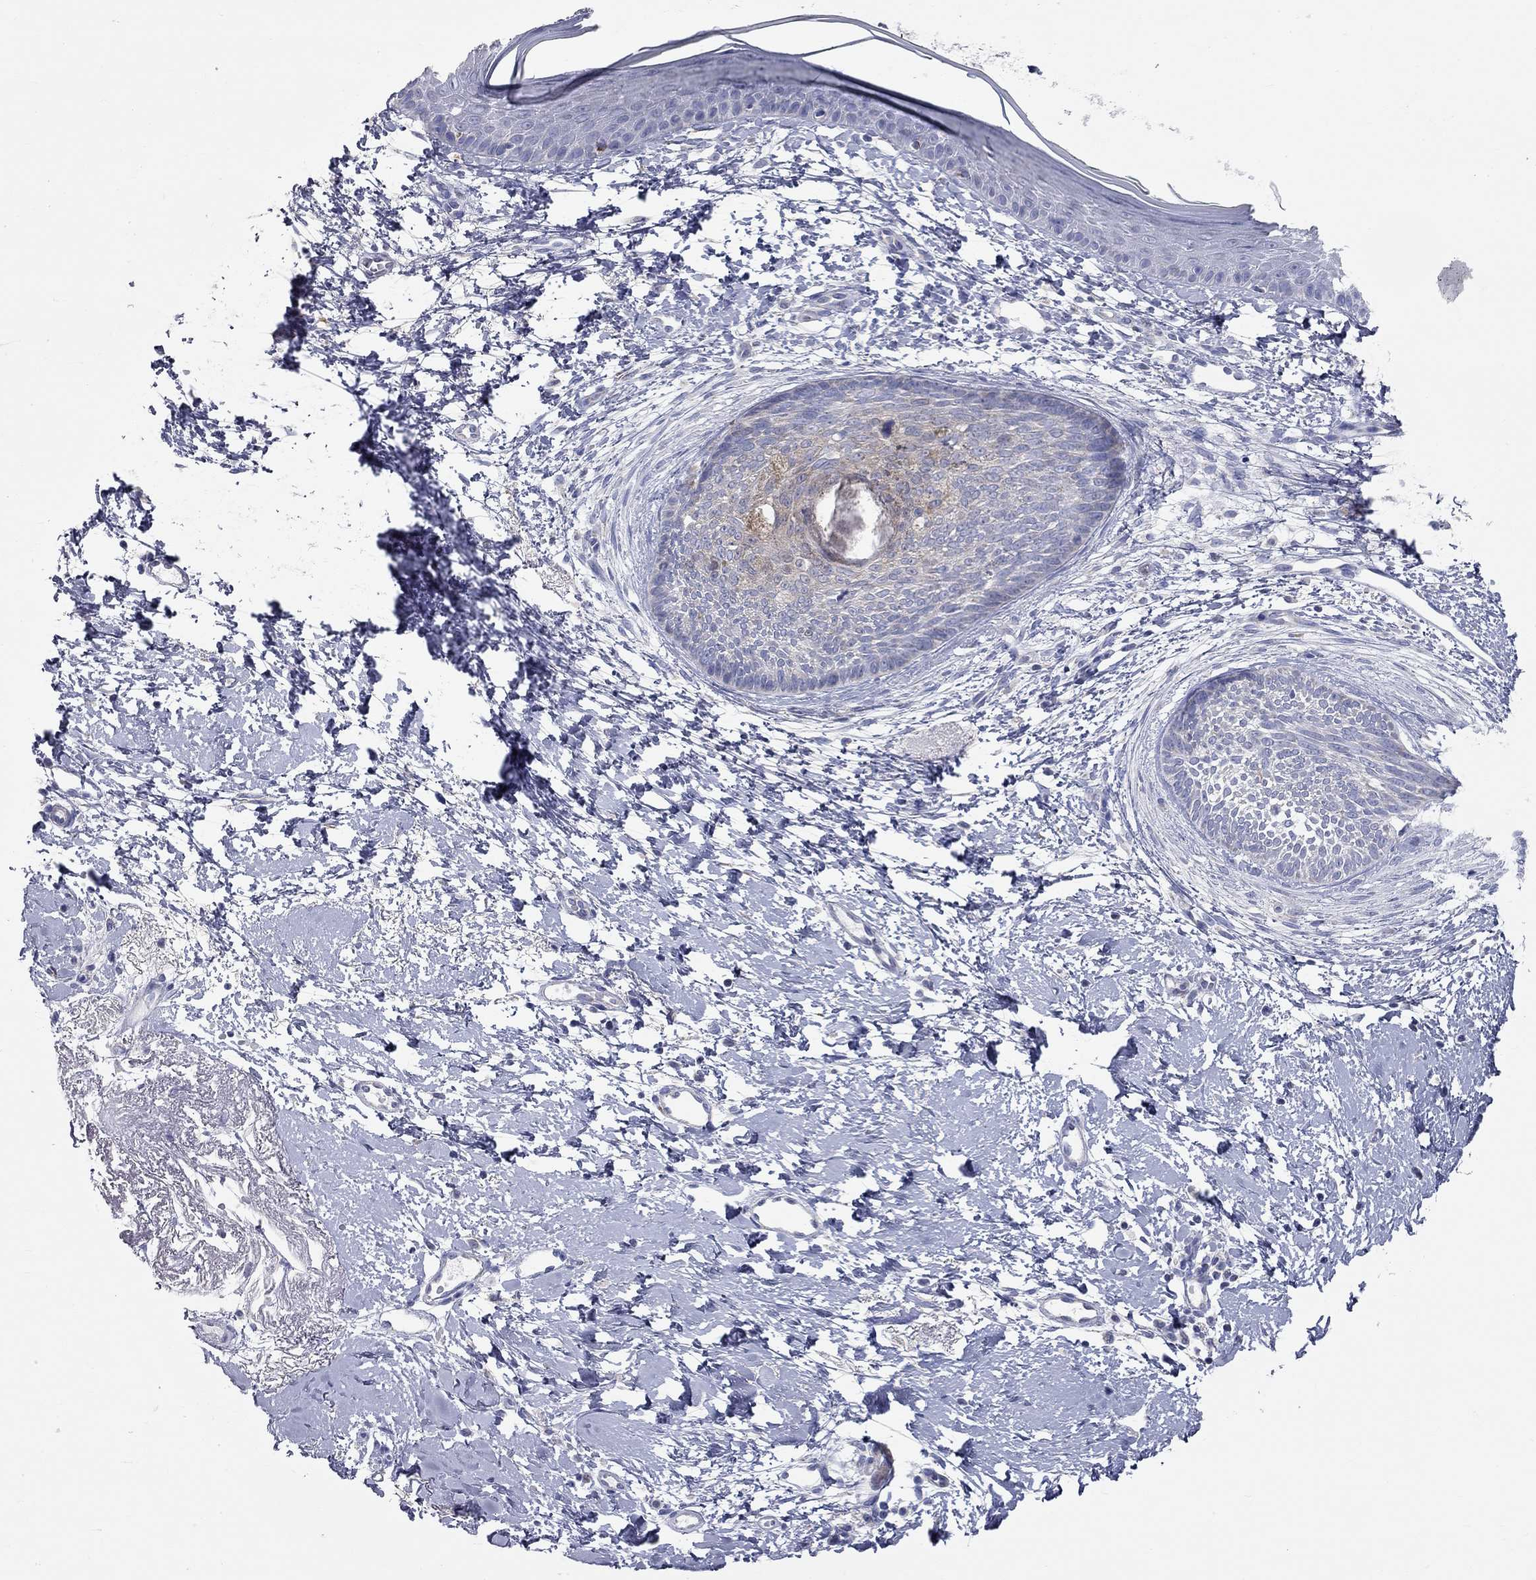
{"staining": {"intensity": "negative", "quantity": "none", "location": "none"}, "tissue": "skin cancer", "cell_type": "Tumor cells", "image_type": "cancer", "snomed": [{"axis": "morphology", "description": "Normal tissue, NOS"}, {"axis": "morphology", "description": "Basal cell carcinoma"}, {"axis": "topography", "description": "Skin"}], "caption": "Tumor cells show no significant protein positivity in basal cell carcinoma (skin). (IHC, brightfield microscopy, high magnification).", "gene": "CFAP161", "patient": {"sex": "male", "age": 84}}